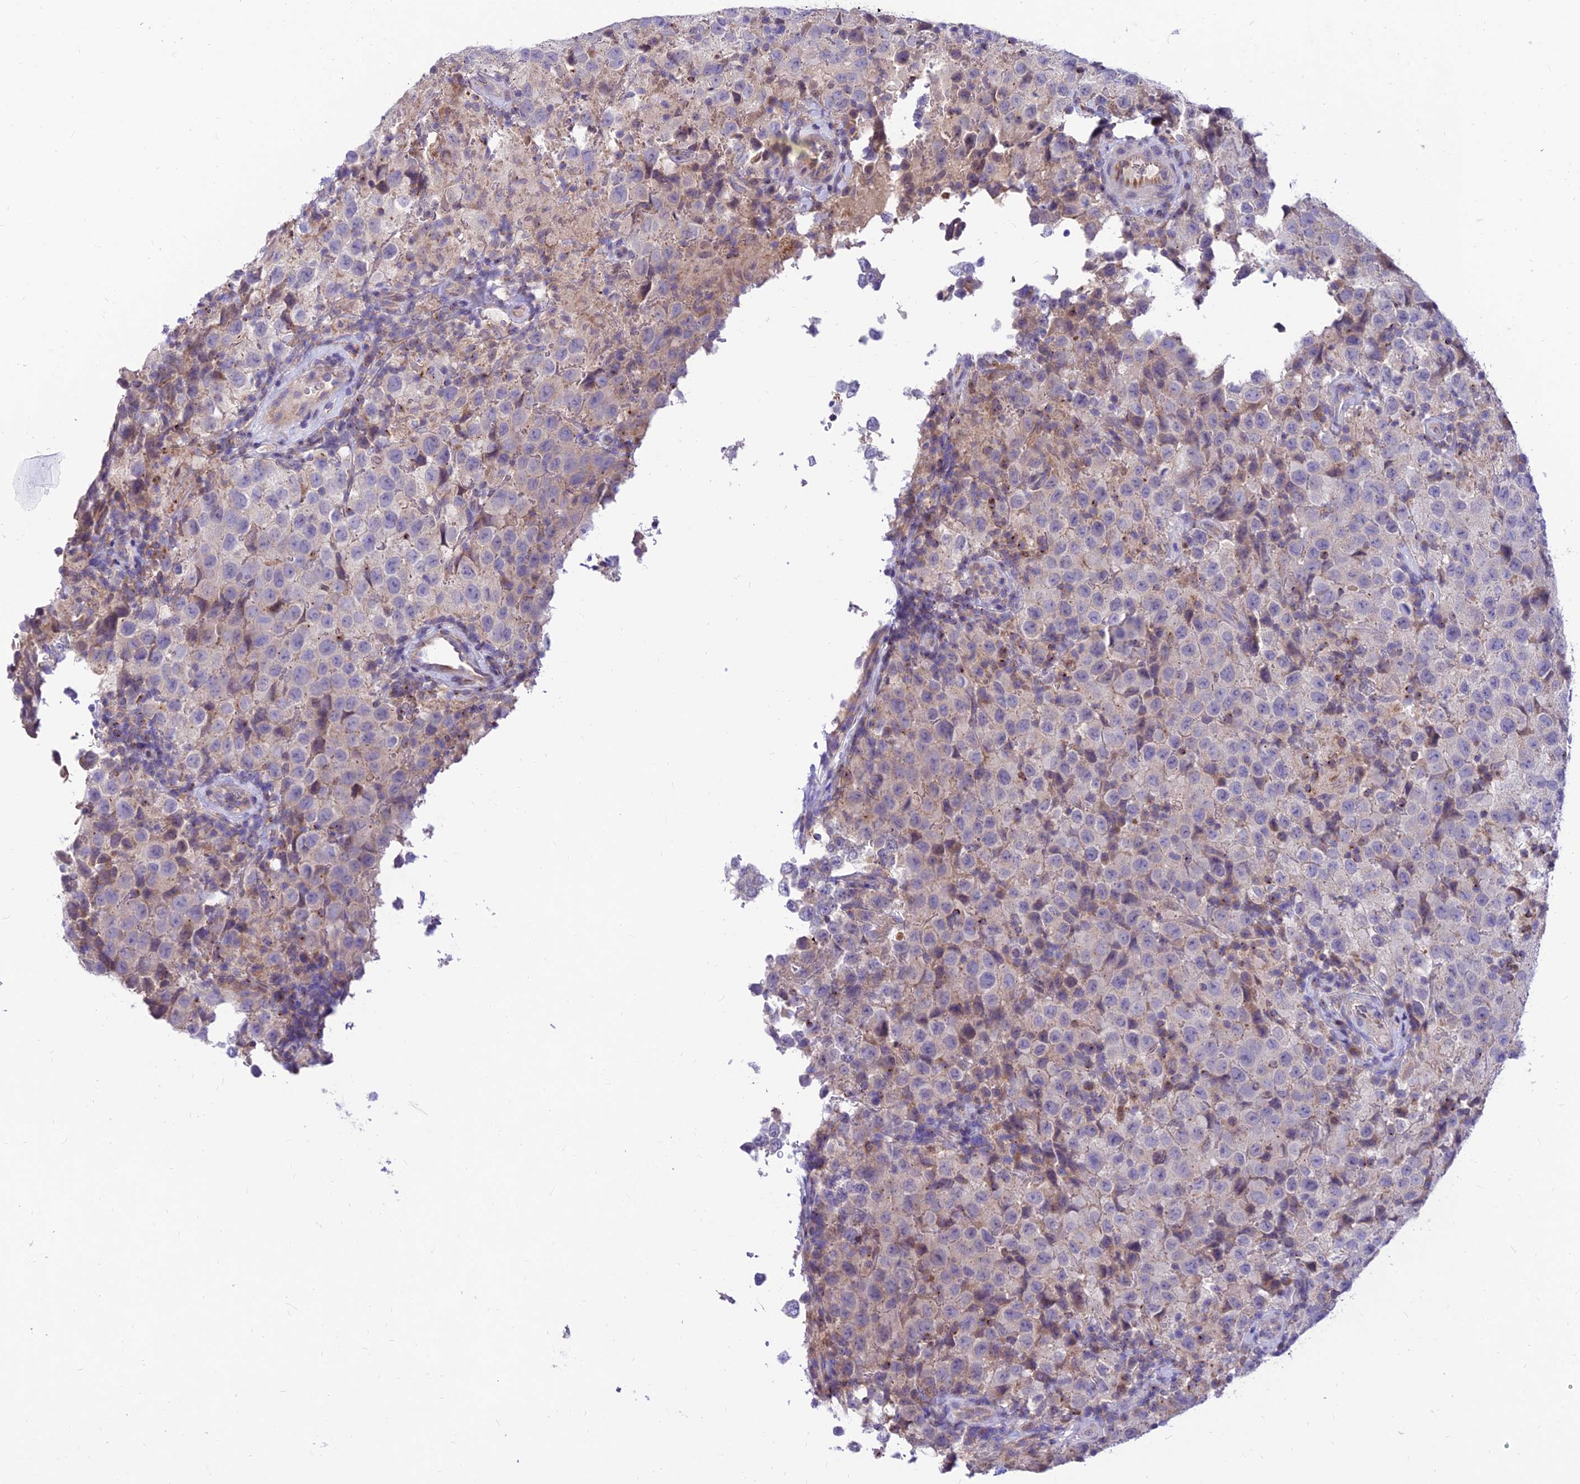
{"staining": {"intensity": "negative", "quantity": "none", "location": "none"}, "tissue": "testis cancer", "cell_type": "Tumor cells", "image_type": "cancer", "snomed": [{"axis": "morphology", "description": "Seminoma, NOS"}, {"axis": "morphology", "description": "Carcinoma, Embryonal, NOS"}, {"axis": "topography", "description": "Testis"}], "caption": "An IHC image of testis cancer (embryonal carcinoma) is shown. There is no staining in tumor cells of testis cancer (embryonal carcinoma).", "gene": "C6orf132", "patient": {"sex": "male", "age": 41}}